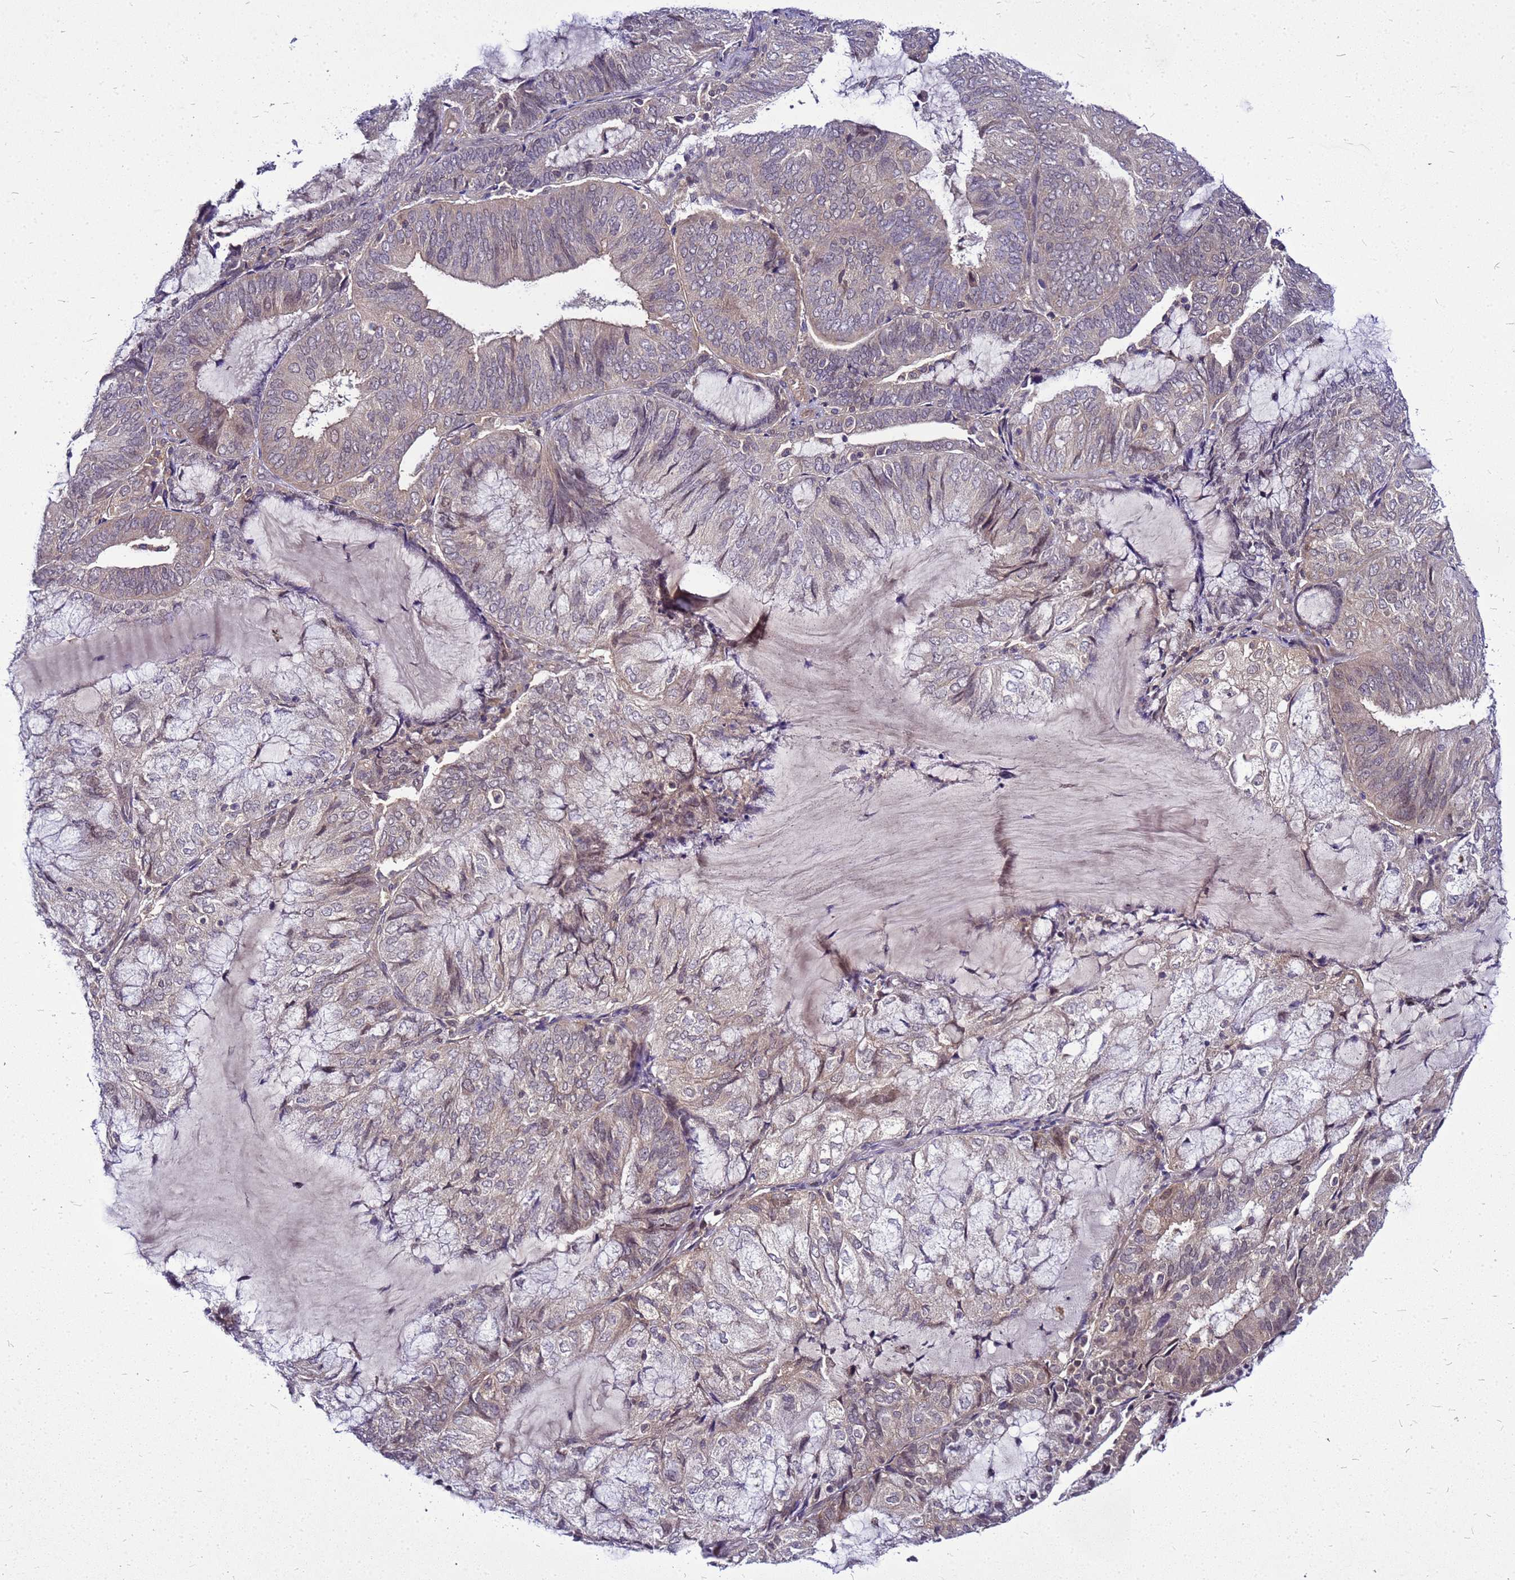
{"staining": {"intensity": "negative", "quantity": "none", "location": "none"}, "tissue": "endometrial cancer", "cell_type": "Tumor cells", "image_type": "cancer", "snomed": [{"axis": "morphology", "description": "Adenocarcinoma, NOS"}, {"axis": "topography", "description": "Endometrium"}], "caption": "Immunohistochemistry micrograph of neoplastic tissue: human adenocarcinoma (endometrial) stained with DAB displays no significant protein positivity in tumor cells.", "gene": "SAT1", "patient": {"sex": "female", "age": 81}}